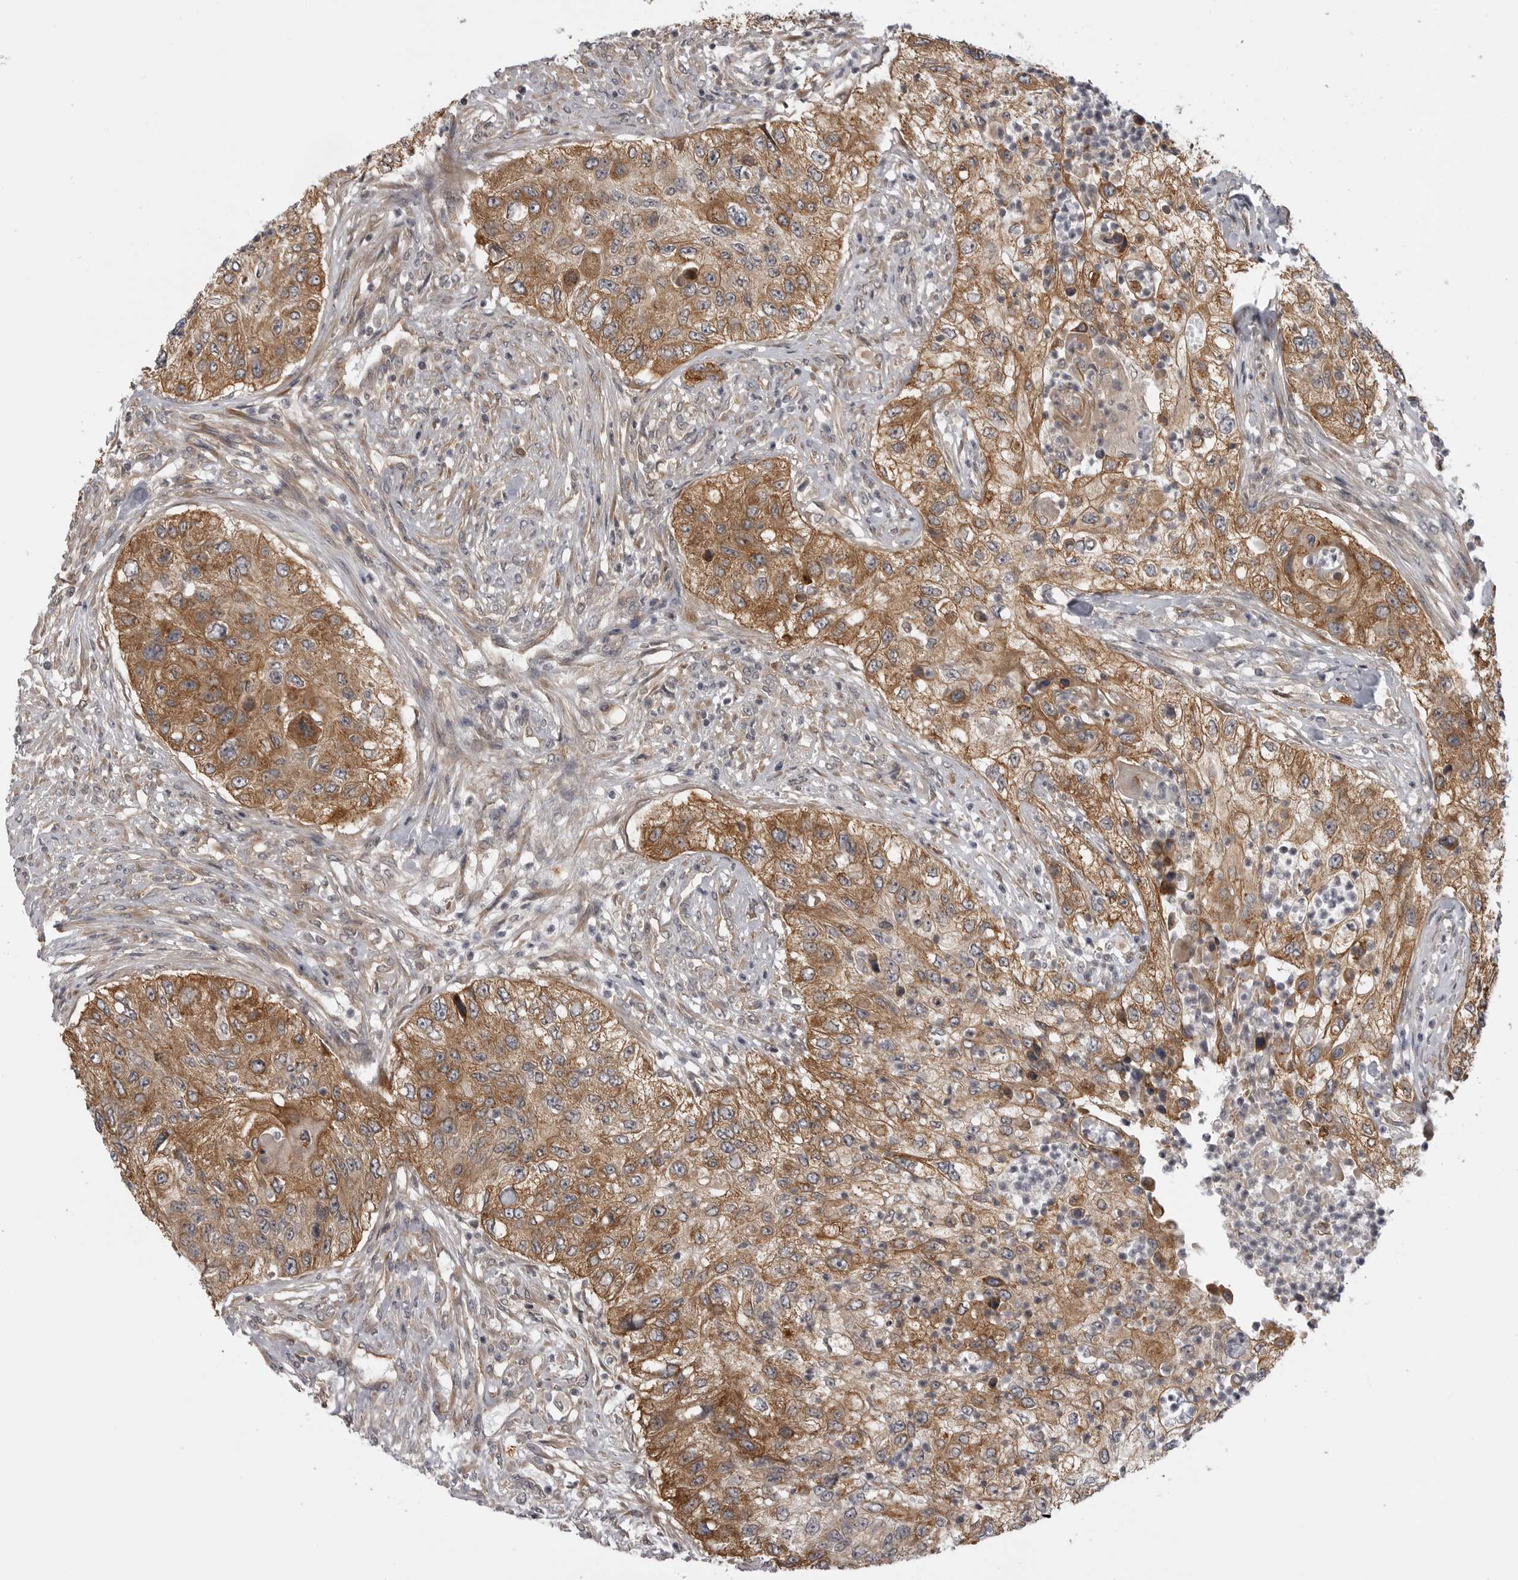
{"staining": {"intensity": "moderate", "quantity": ">75%", "location": "cytoplasmic/membranous"}, "tissue": "urothelial cancer", "cell_type": "Tumor cells", "image_type": "cancer", "snomed": [{"axis": "morphology", "description": "Urothelial carcinoma, High grade"}, {"axis": "topography", "description": "Urinary bladder"}], "caption": "This is an image of immunohistochemistry staining of urothelial carcinoma (high-grade), which shows moderate staining in the cytoplasmic/membranous of tumor cells.", "gene": "LRRC45", "patient": {"sex": "female", "age": 60}}